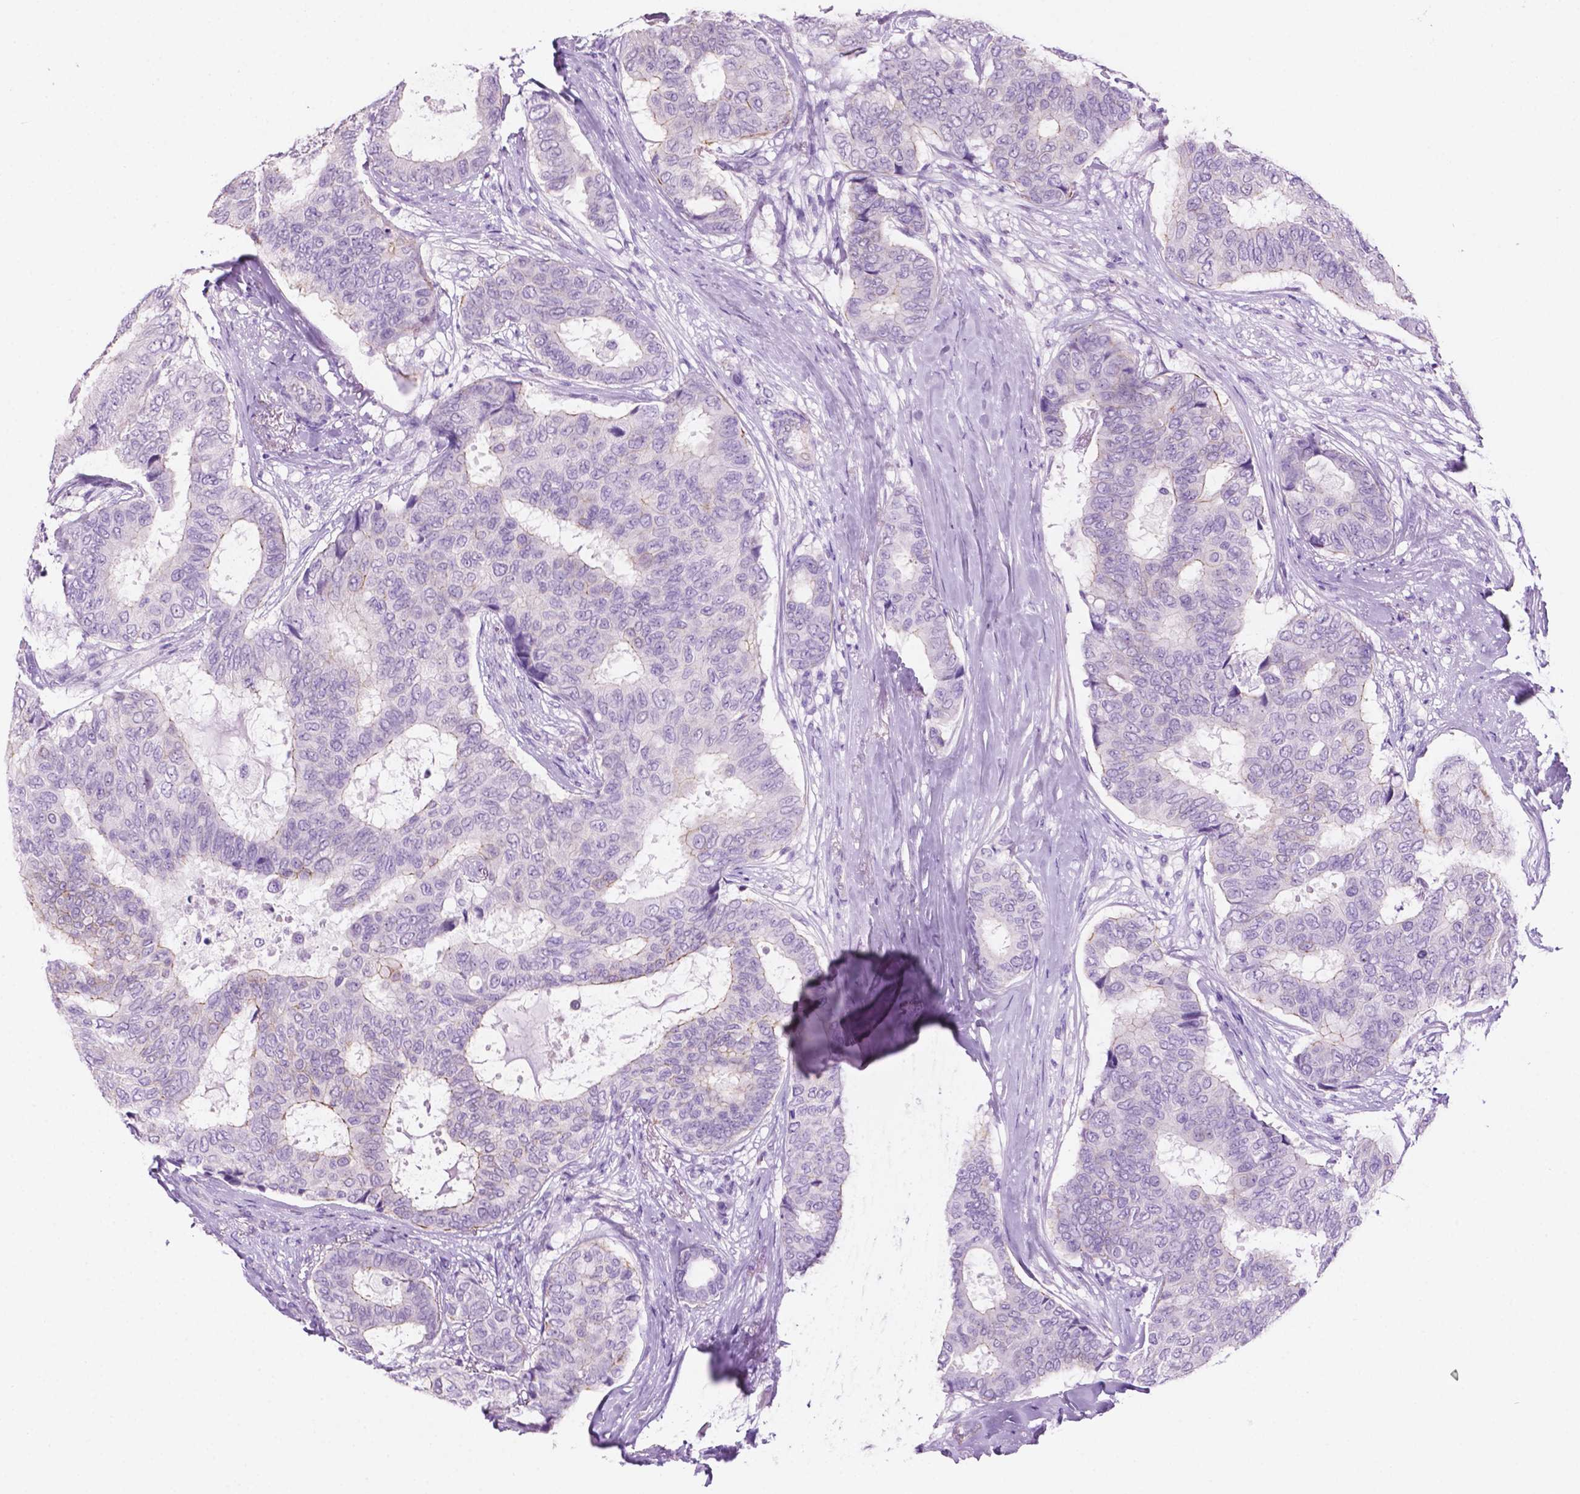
{"staining": {"intensity": "negative", "quantity": "none", "location": "none"}, "tissue": "breast cancer", "cell_type": "Tumor cells", "image_type": "cancer", "snomed": [{"axis": "morphology", "description": "Duct carcinoma"}, {"axis": "topography", "description": "Breast"}], "caption": "High magnification brightfield microscopy of breast cancer stained with DAB (brown) and counterstained with hematoxylin (blue): tumor cells show no significant expression.", "gene": "PHGR1", "patient": {"sex": "female", "age": 75}}